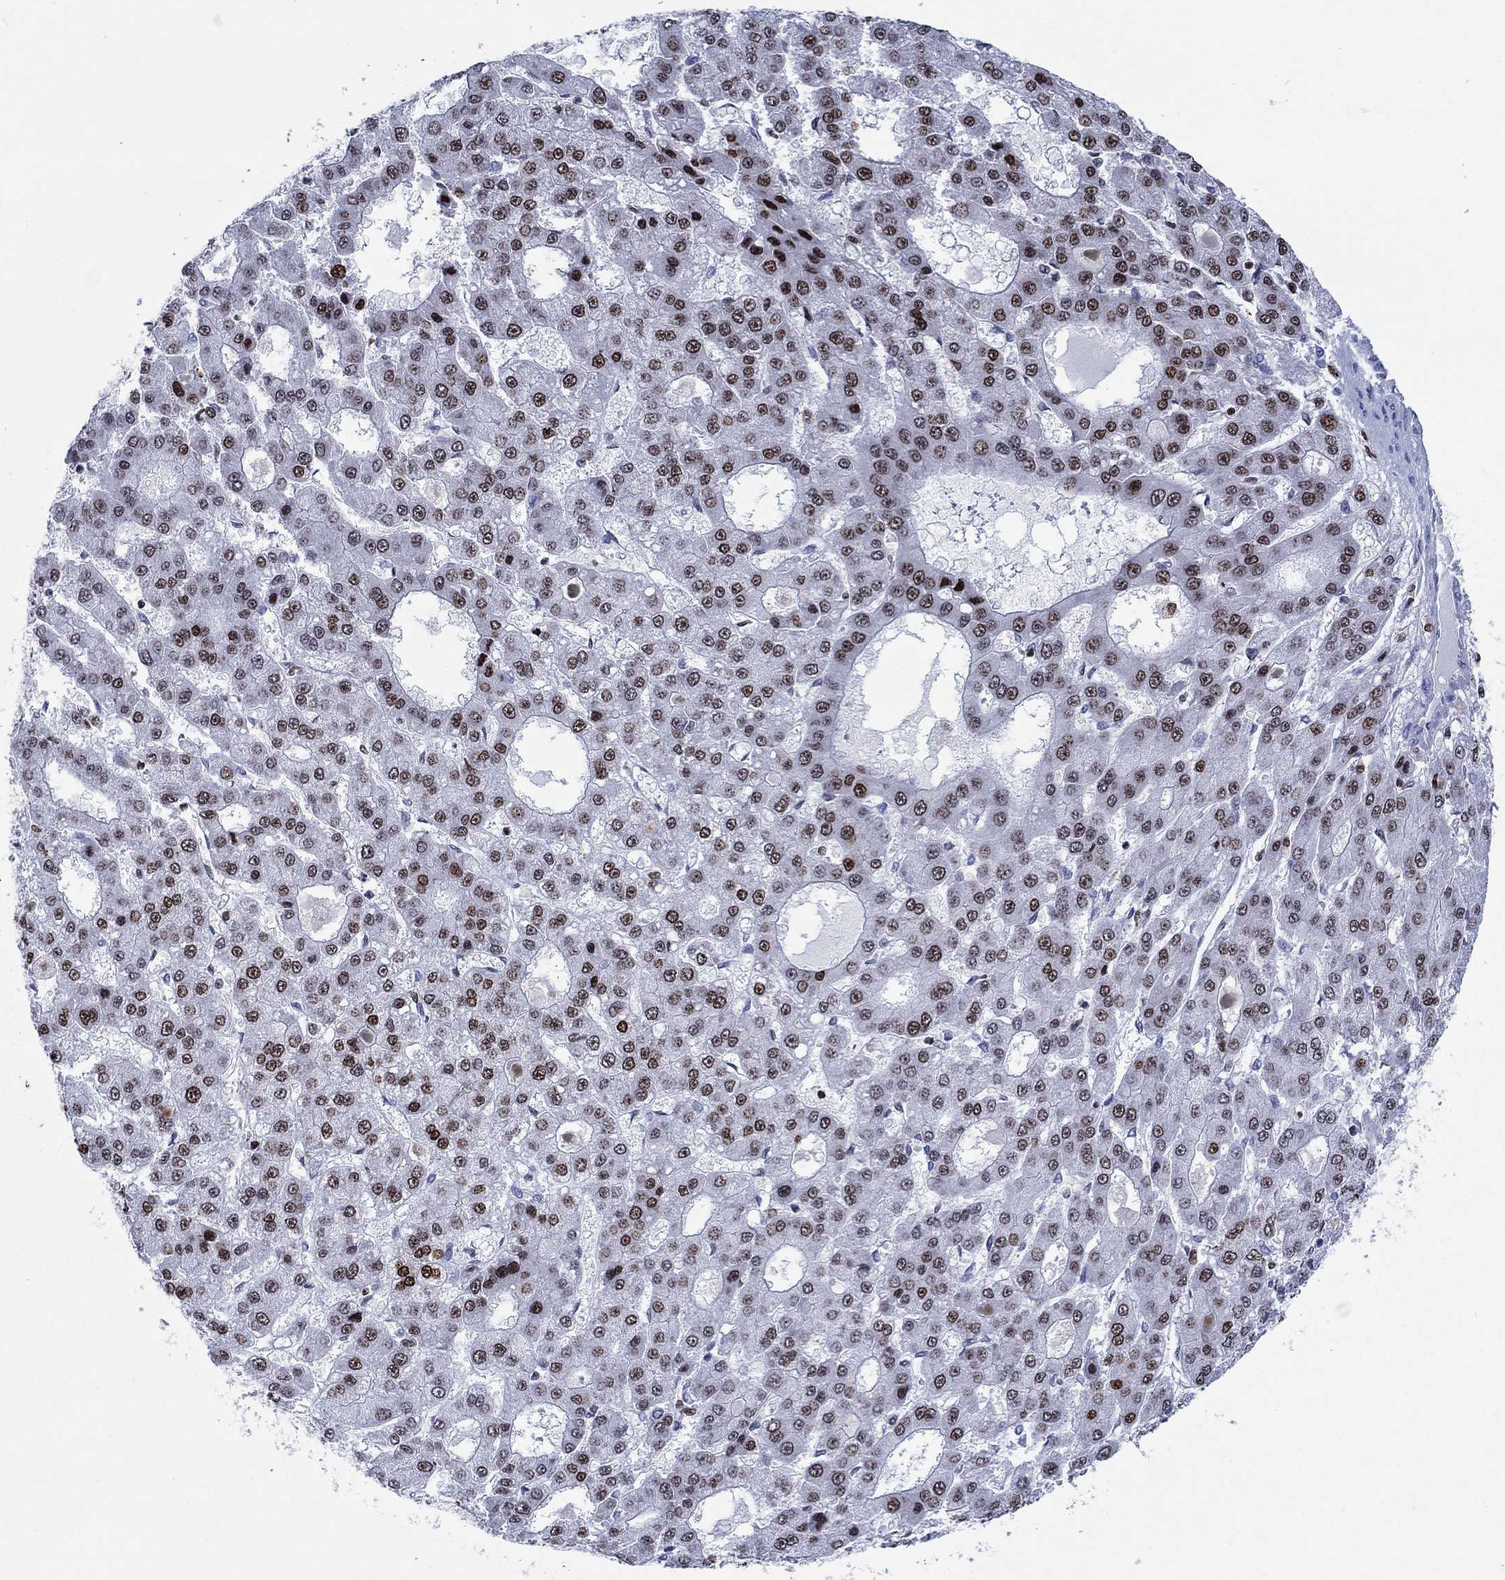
{"staining": {"intensity": "weak", "quantity": "25%-75%", "location": "nuclear"}, "tissue": "liver cancer", "cell_type": "Tumor cells", "image_type": "cancer", "snomed": [{"axis": "morphology", "description": "Carcinoma, Hepatocellular, NOS"}, {"axis": "topography", "description": "Liver"}], "caption": "Protein staining by IHC exhibits weak nuclear expression in about 25%-75% of tumor cells in hepatocellular carcinoma (liver).", "gene": "HMGA1", "patient": {"sex": "male", "age": 70}}